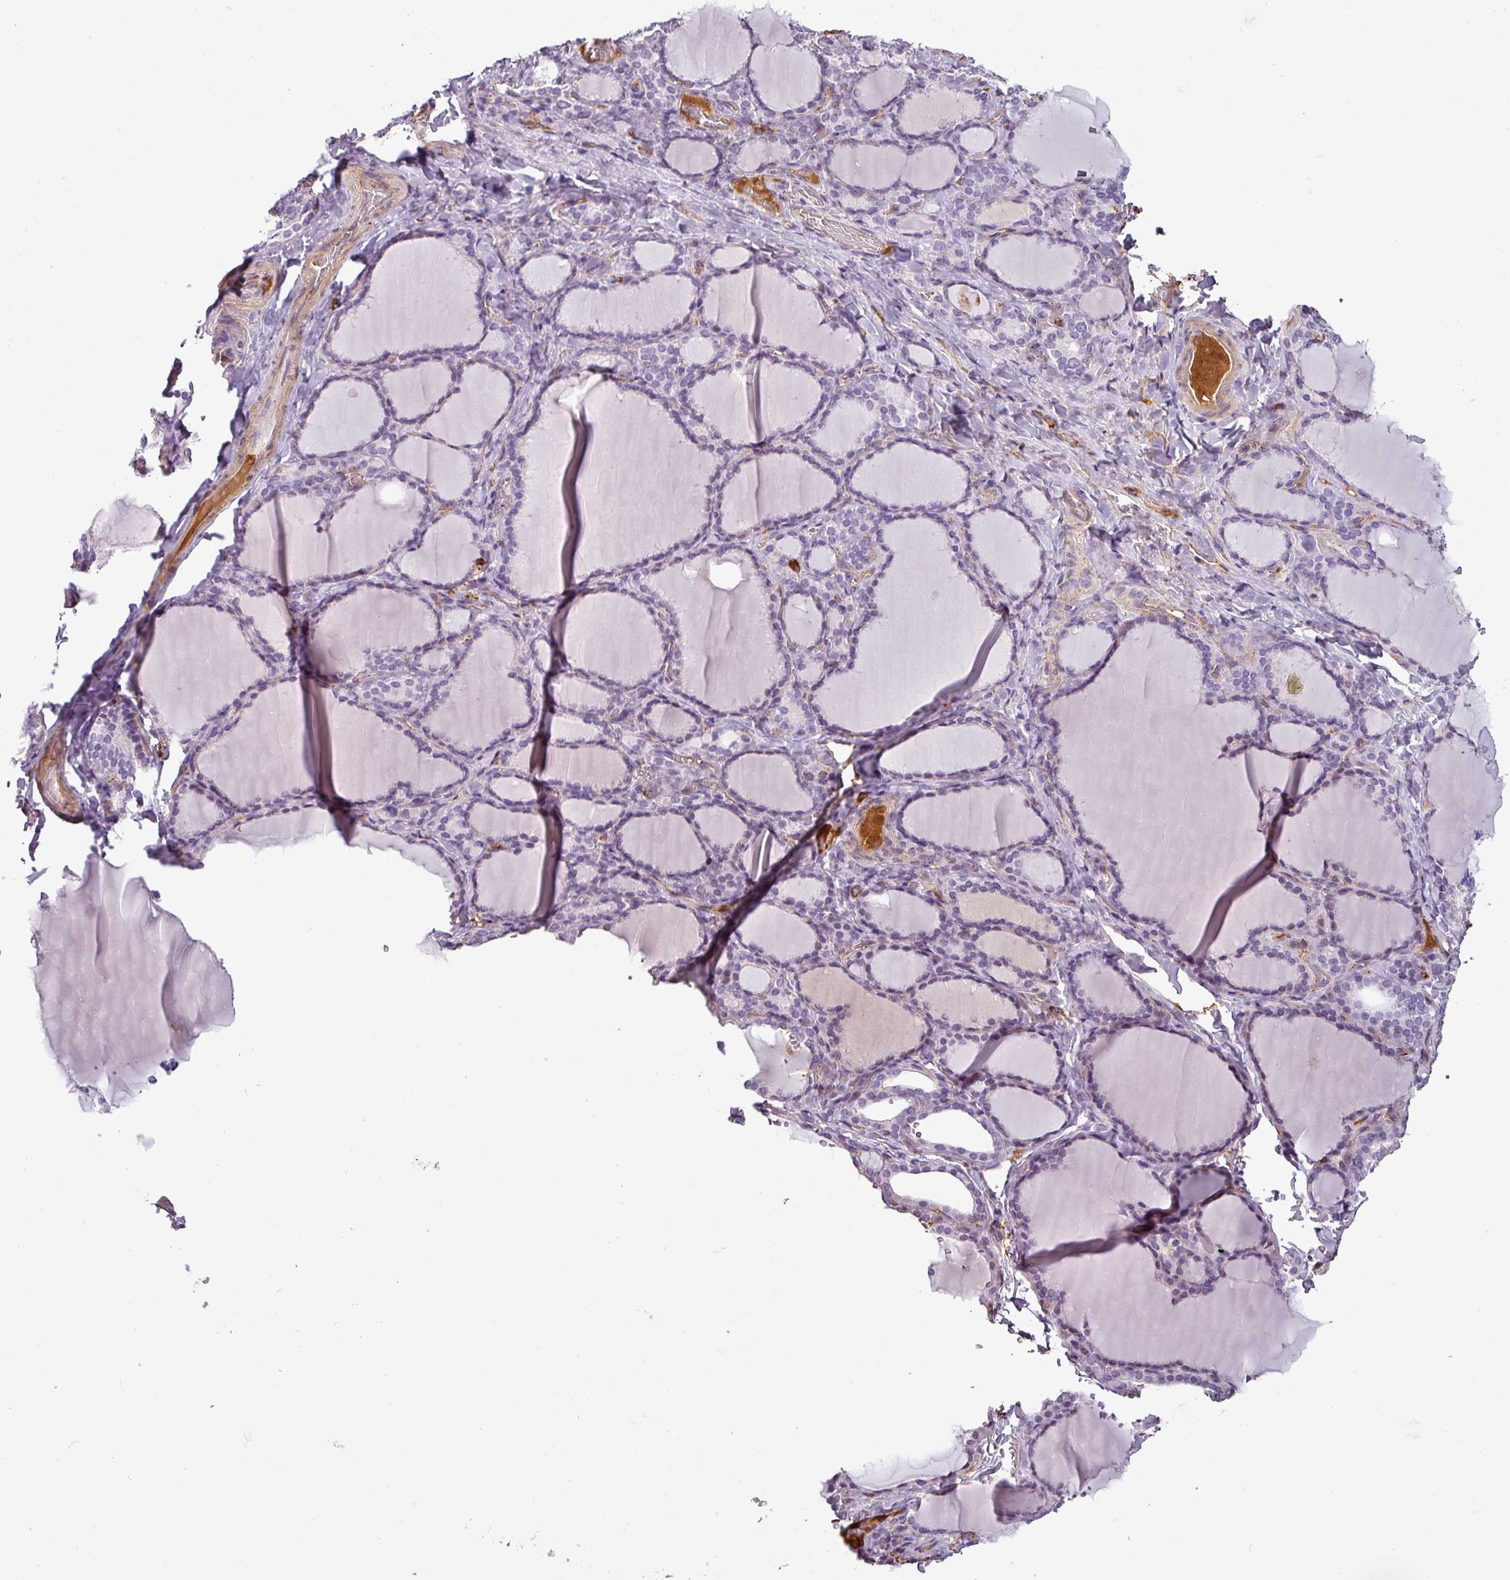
{"staining": {"intensity": "negative", "quantity": "none", "location": "none"}, "tissue": "thyroid gland", "cell_type": "Glandular cells", "image_type": "normal", "snomed": [{"axis": "morphology", "description": "Normal tissue, NOS"}, {"axis": "topography", "description": "Thyroid gland"}], "caption": "Glandular cells are negative for protein expression in unremarkable human thyroid gland.", "gene": "APOC1", "patient": {"sex": "female", "age": 31}}